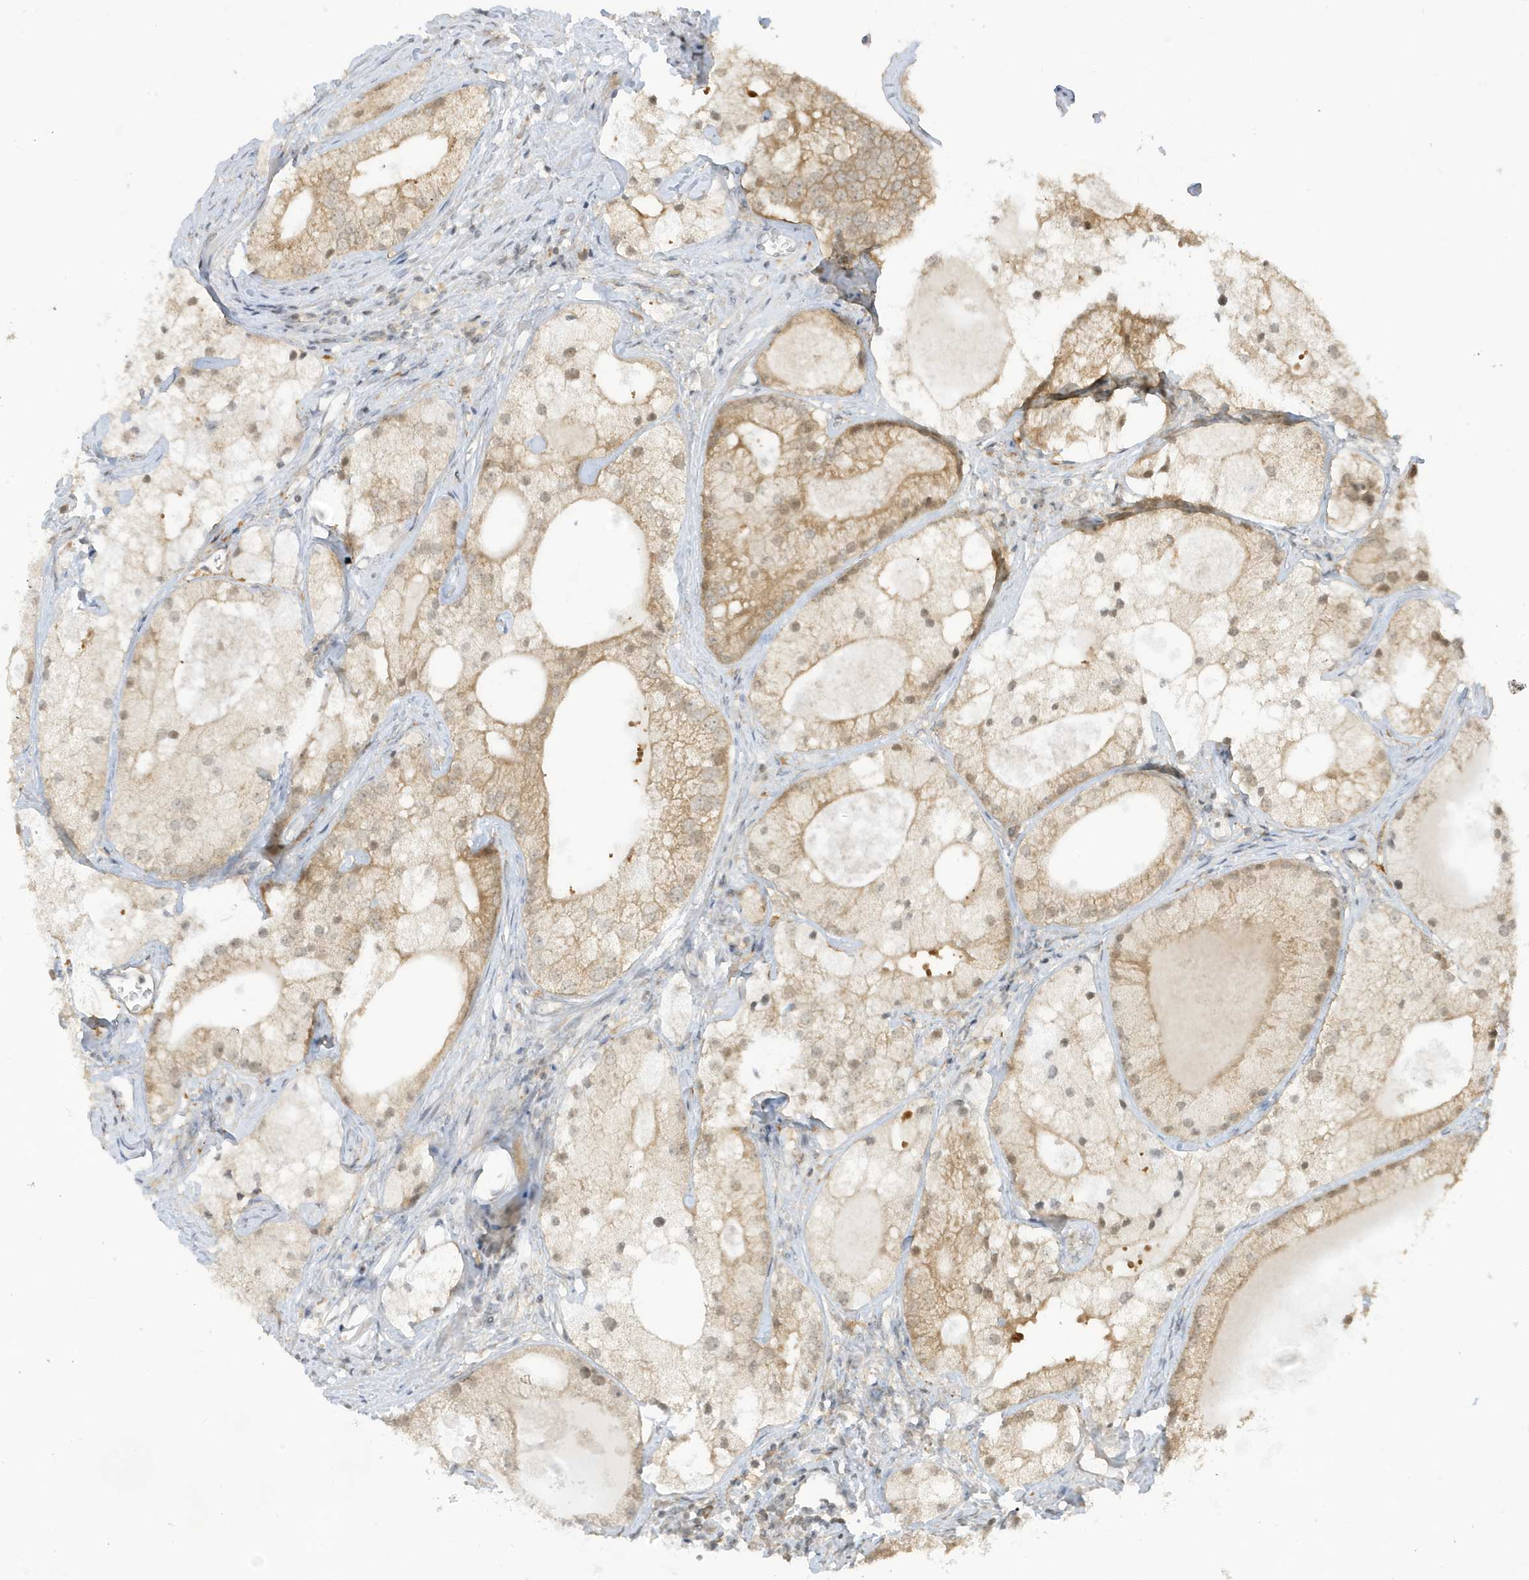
{"staining": {"intensity": "moderate", "quantity": "25%-75%", "location": "cytoplasmic/membranous,nuclear"}, "tissue": "prostate cancer", "cell_type": "Tumor cells", "image_type": "cancer", "snomed": [{"axis": "morphology", "description": "Adenocarcinoma, Low grade"}, {"axis": "topography", "description": "Prostate"}], "caption": "High-magnification brightfield microscopy of low-grade adenocarcinoma (prostate) stained with DAB (brown) and counterstained with hematoxylin (blue). tumor cells exhibit moderate cytoplasmic/membranous and nuclear expression is appreciated in about25%-75% of cells. The protein is shown in brown color, while the nuclei are stained blue.", "gene": "TAB3", "patient": {"sex": "male", "age": 69}}